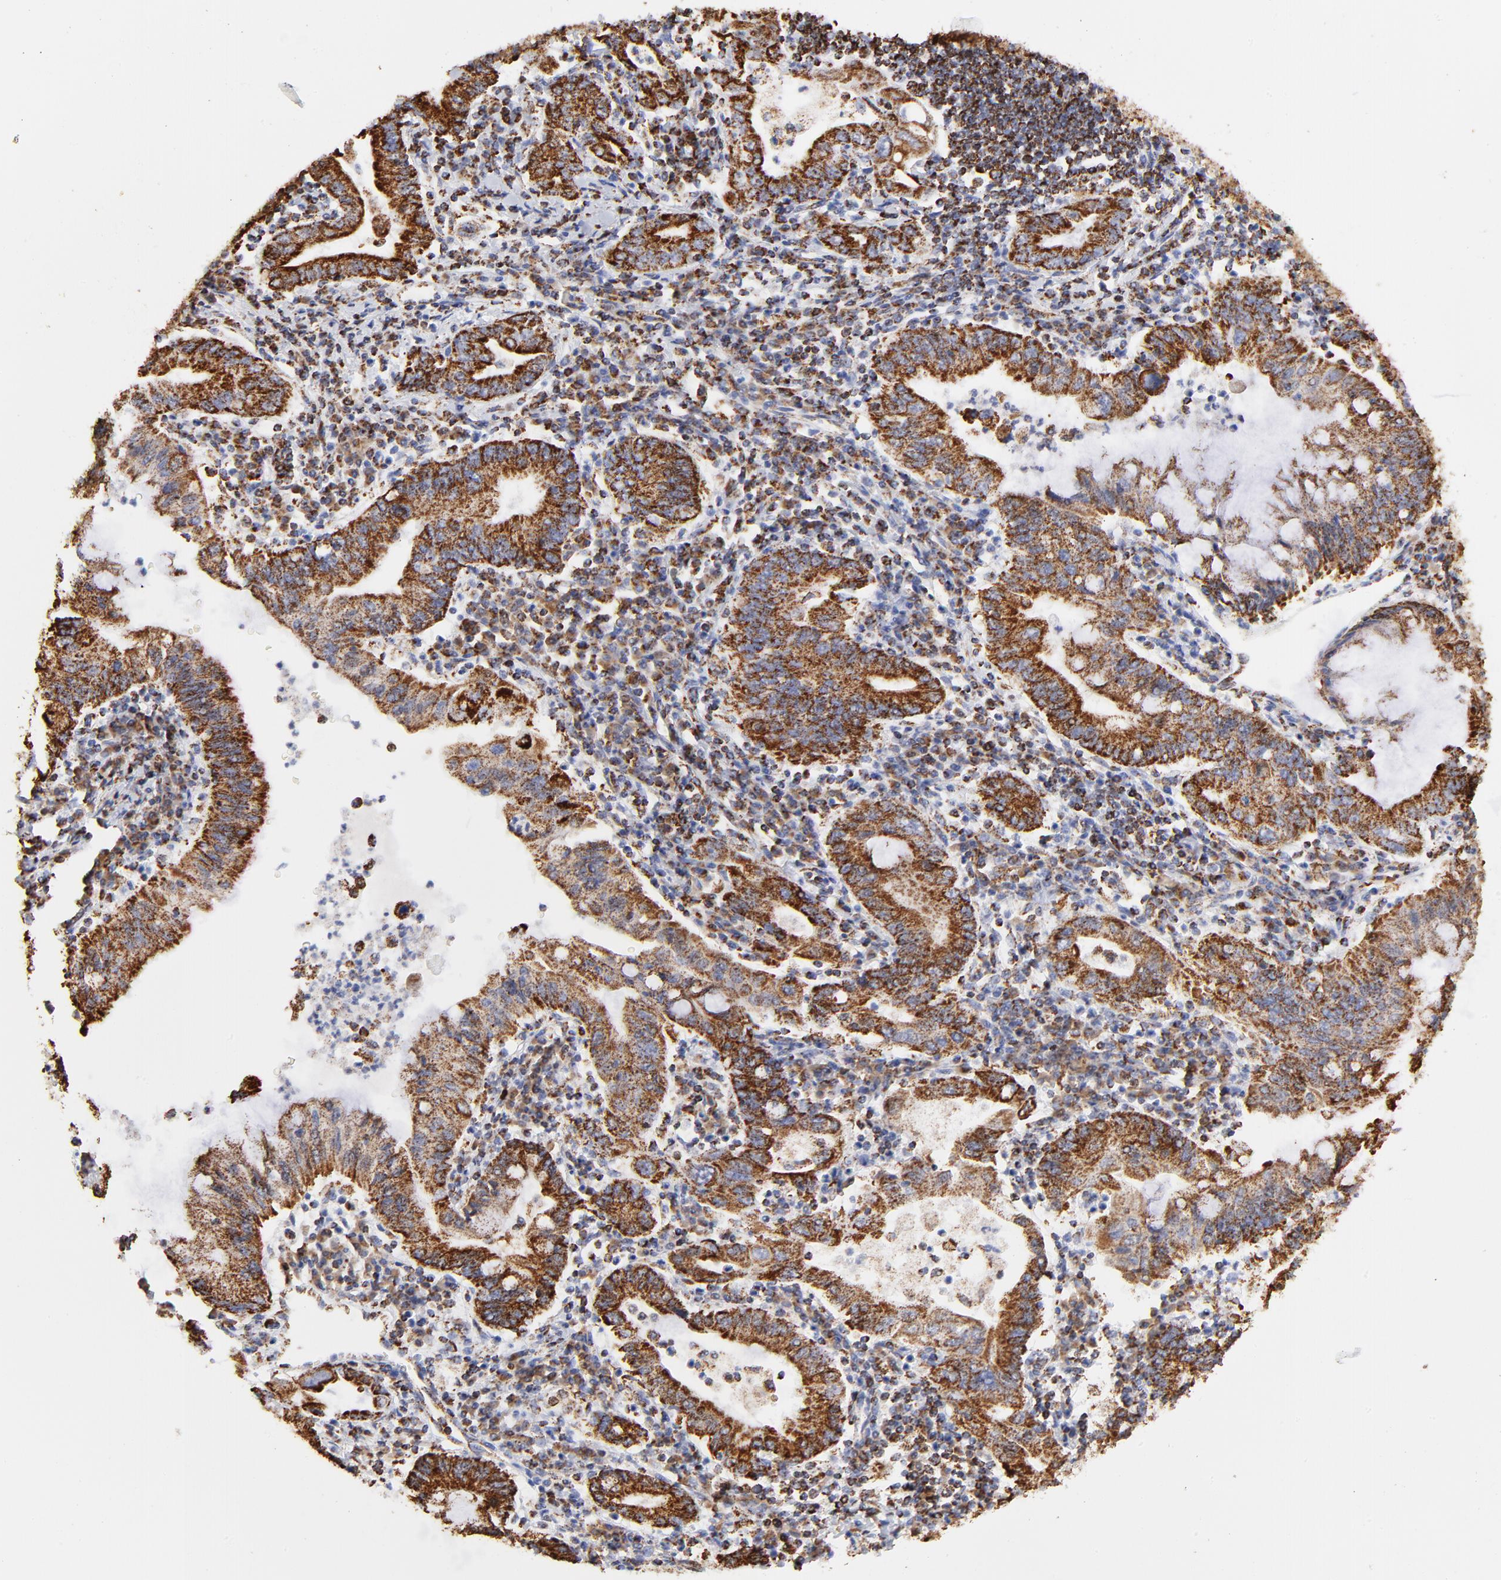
{"staining": {"intensity": "strong", "quantity": ">75%", "location": "cytoplasmic/membranous"}, "tissue": "stomach cancer", "cell_type": "Tumor cells", "image_type": "cancer", "snomed": [{"axis": "morphology", "description": "Normal tissue, NOS"}, {"axis": "morphology", "description": "Adenocarcinoma, NOS"}, {"axis": "topography", "description": "Esophagus"}, {"axis": "topography", "description": "Stomach, upper"}, {"axis": "topography", "description": "Peripheral nerve tissue"}], "caption": "Strong cytoplasmic/membranous staining for a protein is appreciated in approximately >75% of tumor cells of stomach cancer using immunohistochemistry (IHC).", "gene": "COX4I1", "patient": {"sex": "male", "age": 62}}